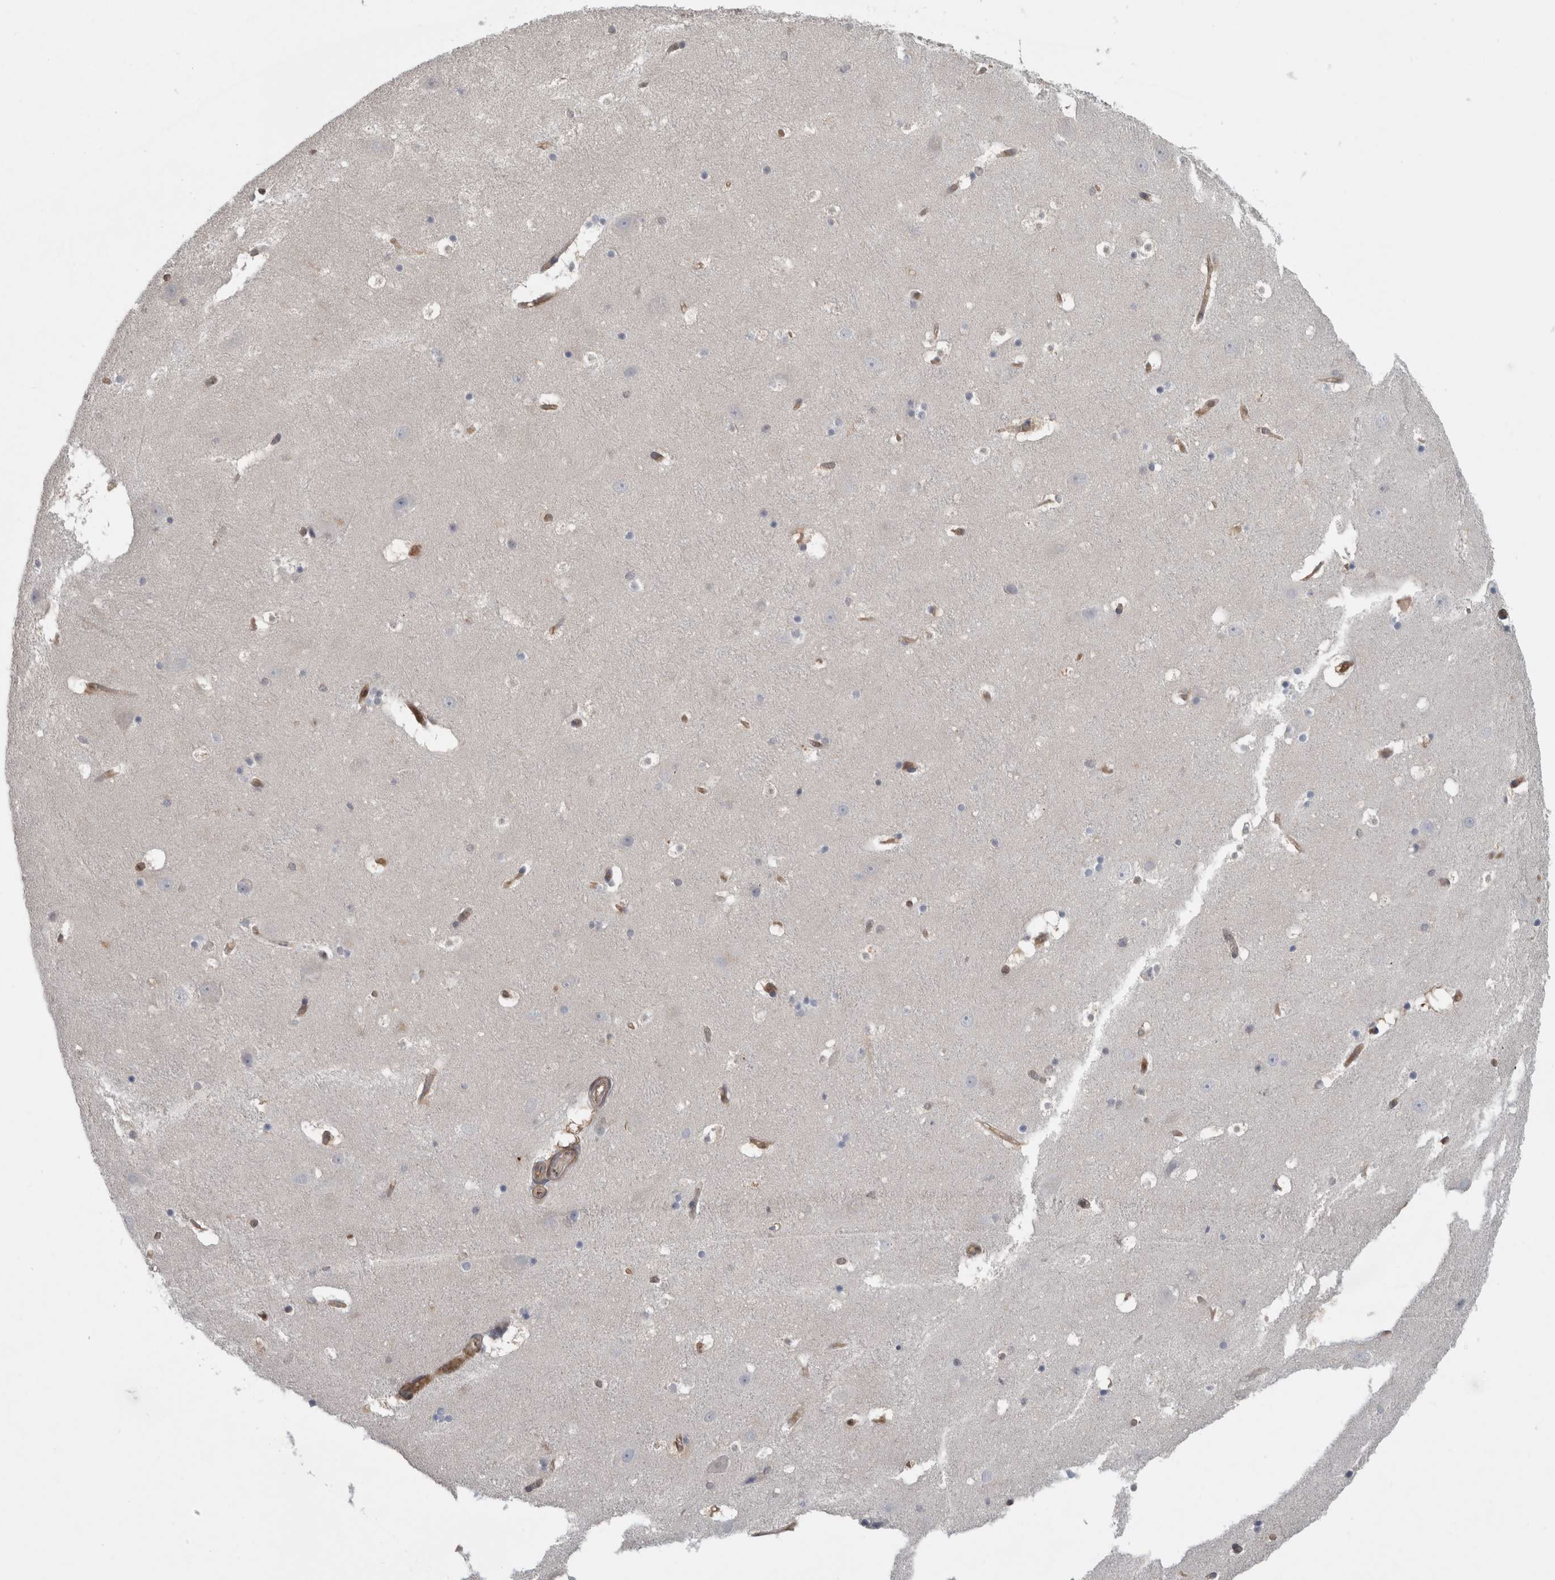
{"staining": {"intensity": "negative", "quantity": "none", "location": "none"}, "tissue": "hippocampus", "cell_type": "Glial cells", "image_type": "normal", "snomed": [{"axis": "morphology", "description": "Normal tissue, NOS"}, {"axis": "topography", "description": "Hippocampus"}], "caption": "Protein analysis of benign hippocampus displays no significant staining in glial cells. (Stains: DAB (3,3'-diaminobenzidine) immunohistochemistry (IHC) with hematoxylin counter stain, Microscopy: brightfield microscopy at high magnification).", "gene": "NAPRT", "patient": {"sex": "male", "age": 45}}